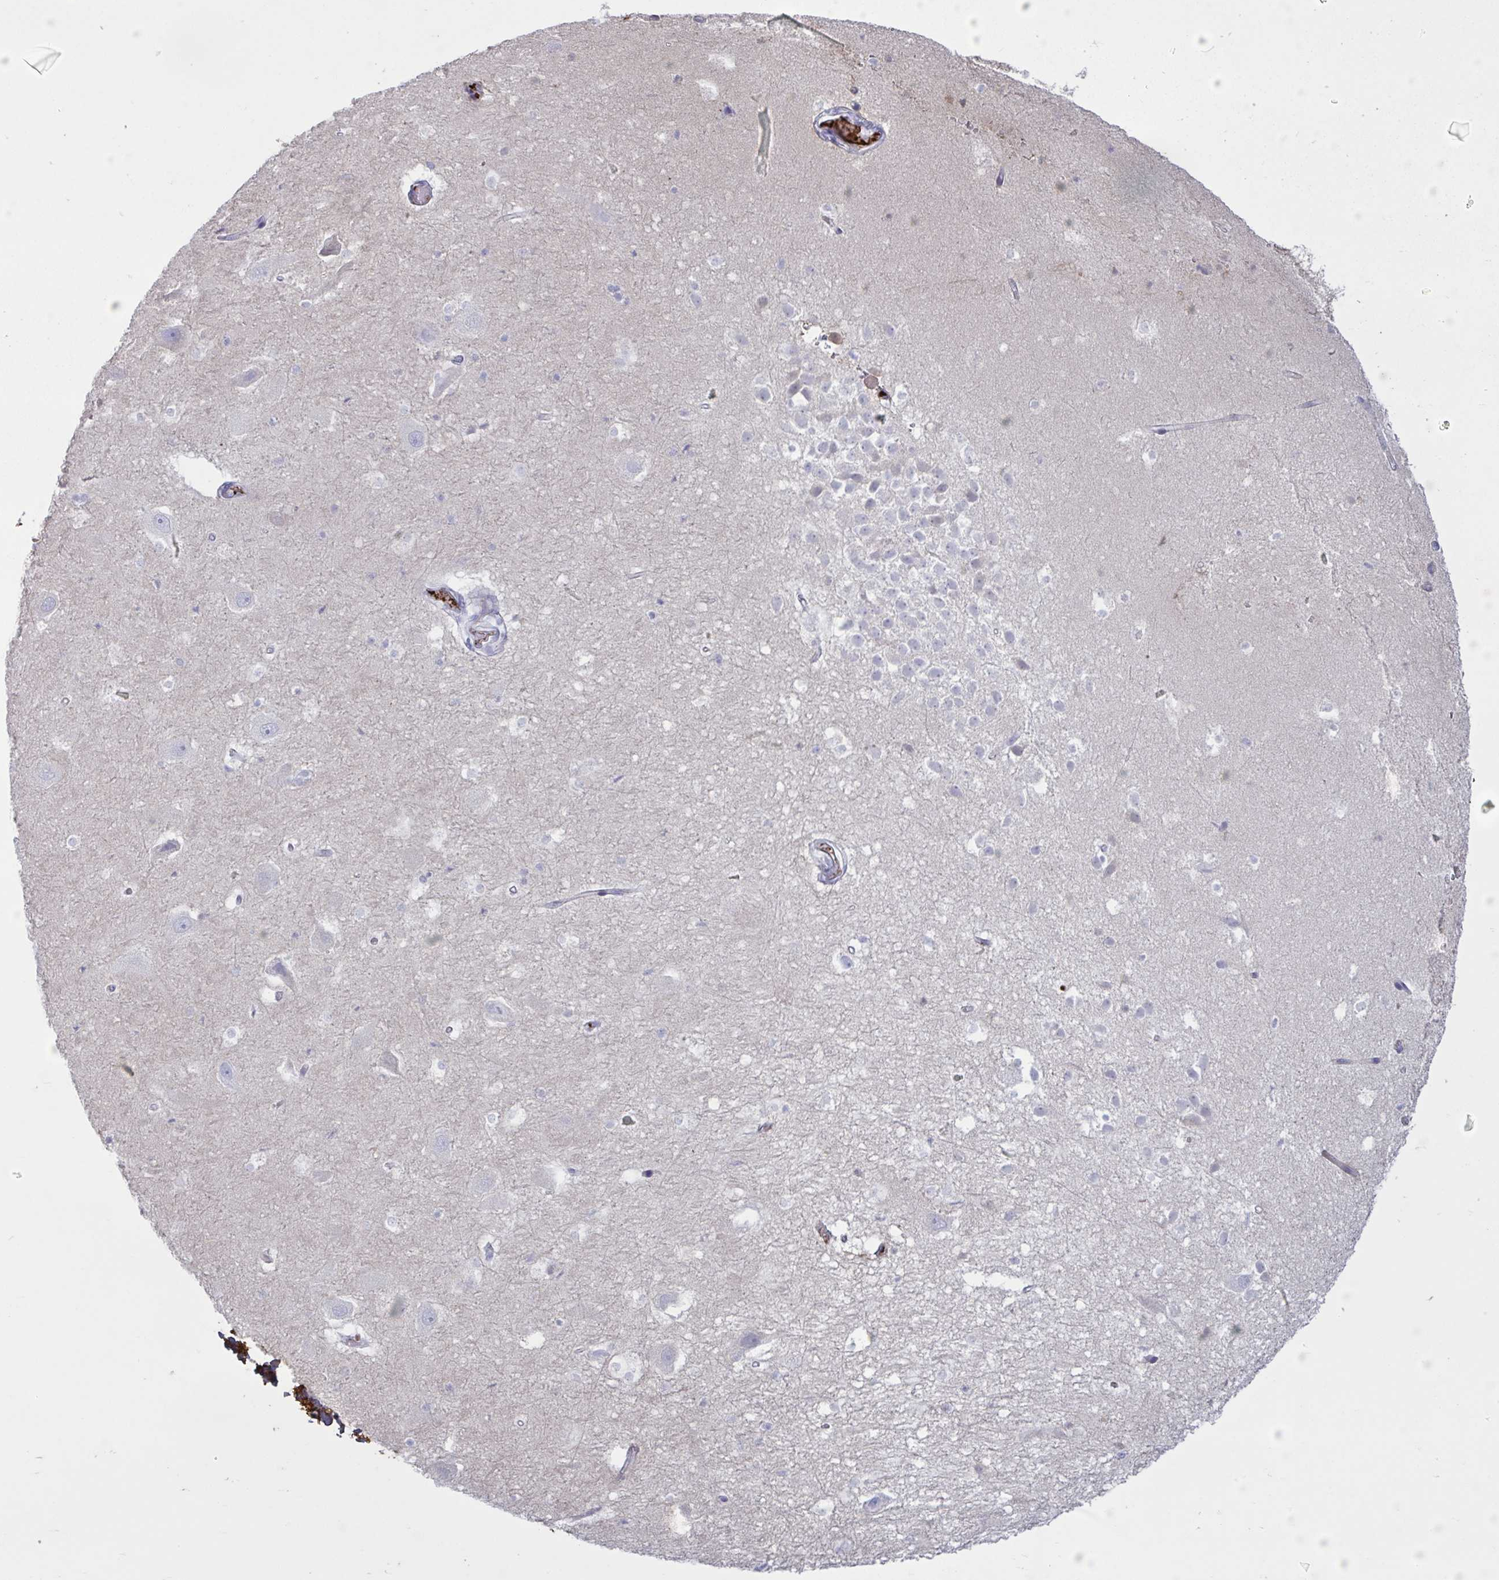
{"staining": {"intensity": "negative", "quantity": "none", "location": "none"}, "tissue": "hippocampus", "cell_type": "Glial cells", "image_type": "normal", "snomed": [{"axis": "morphology", "description": "Normal tissue, NOS"}, {"axis": "topography", "description": "Hippocampus"}], "caption": "Immunohistochemistry micrograph of benign human hippocampus stained for a protein (brown), which reveals no positivity in glial cells.", "gene": "IL1R1", "patient": {"sex": "male", "age": 26}}